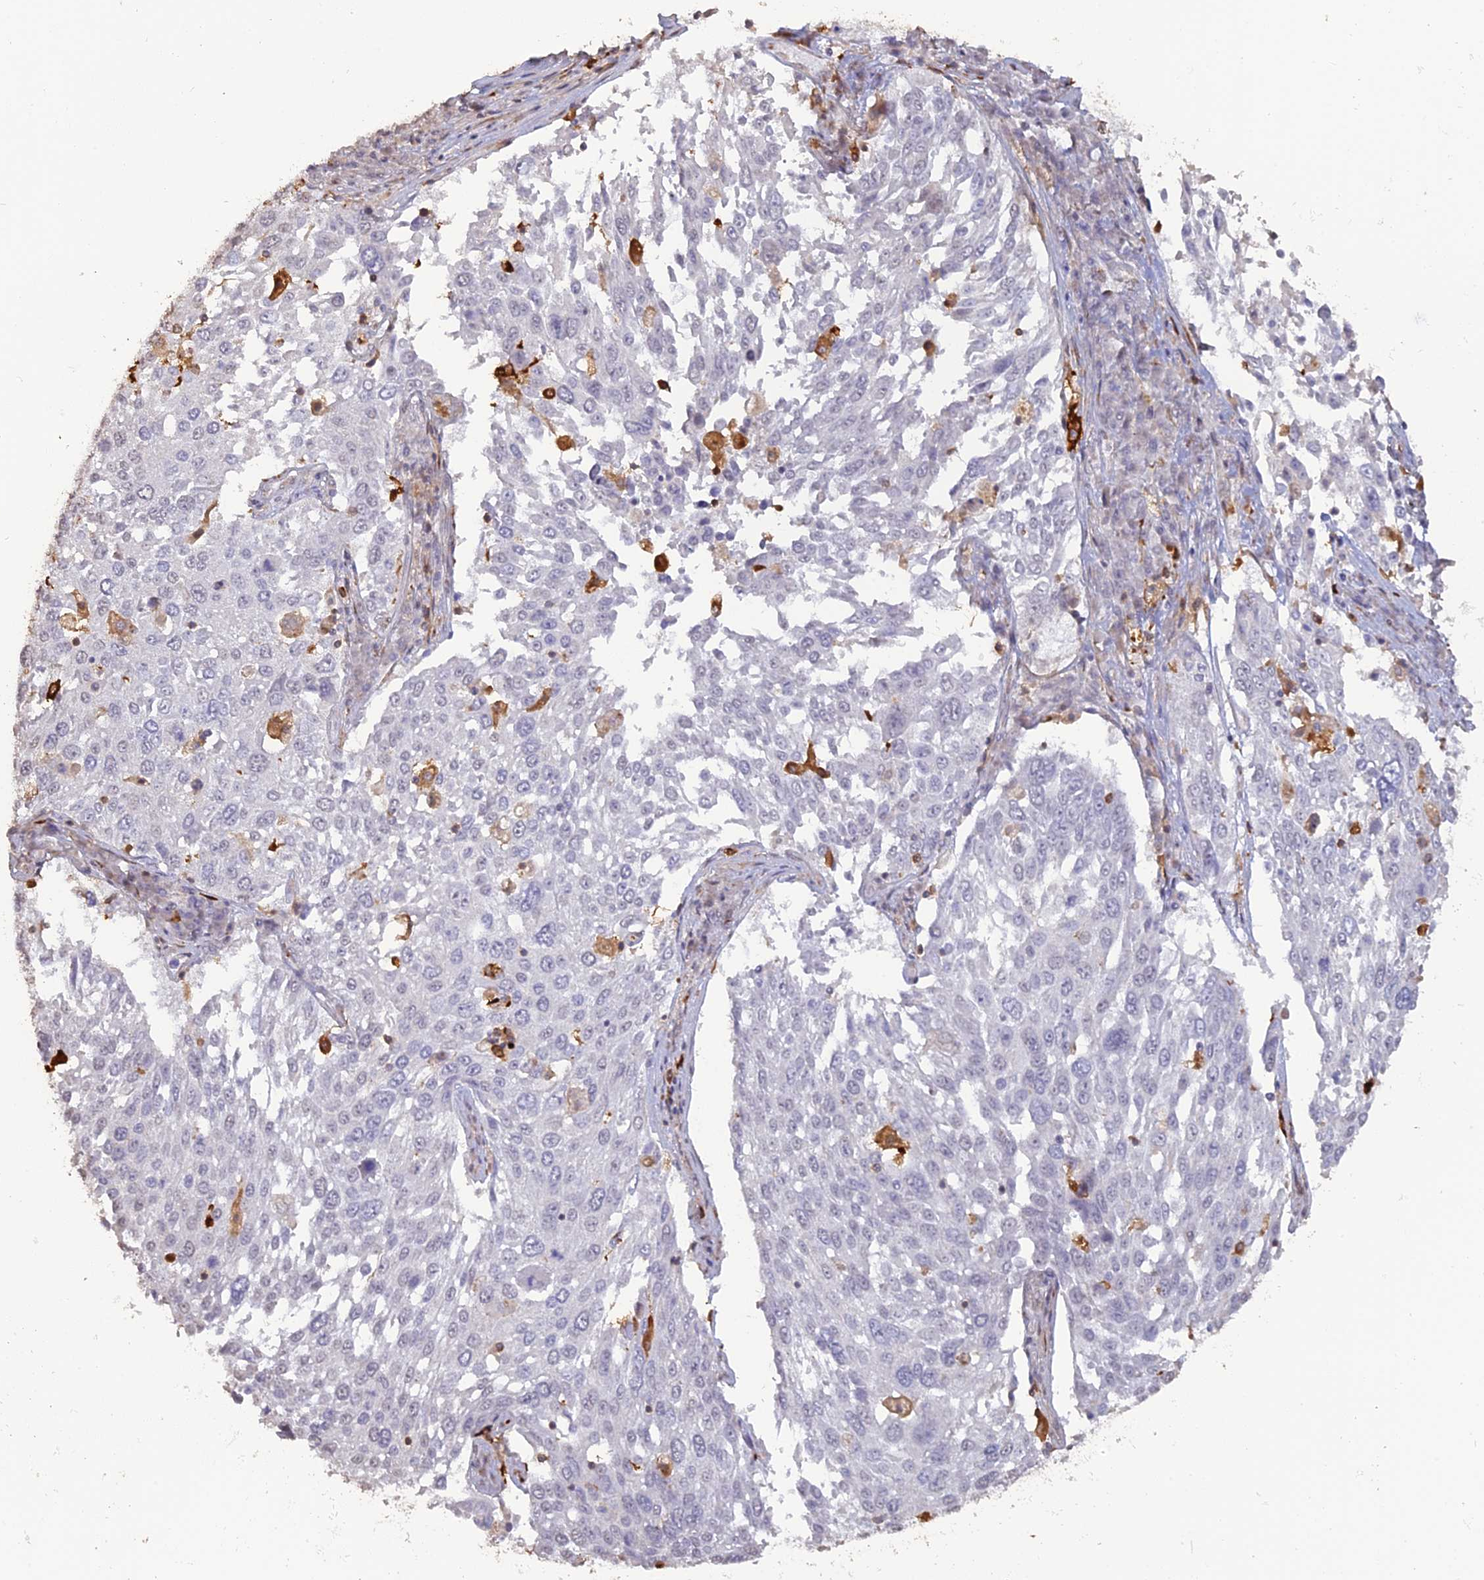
{"staining": {"intensity": "negative", "quantity": "none", "location": "none"}, "tissue": "lung cancer", "cell_type": "Tumor cells", "image_type": "cancer", "snomed": [{"axis": "morphology", "description": "Squamous cell carcinoma, NOS"}, {"axis": "topography", "description": "Lung"}], "caption": "The photomicrograph shows no significant staining in tumor cells of lung squamous cell carcinoma. (DAB IHC visualized using brightfield microscopy, high magnification).", "gene": "APOBR", "patient": {"sex": "male", "age": 65}}